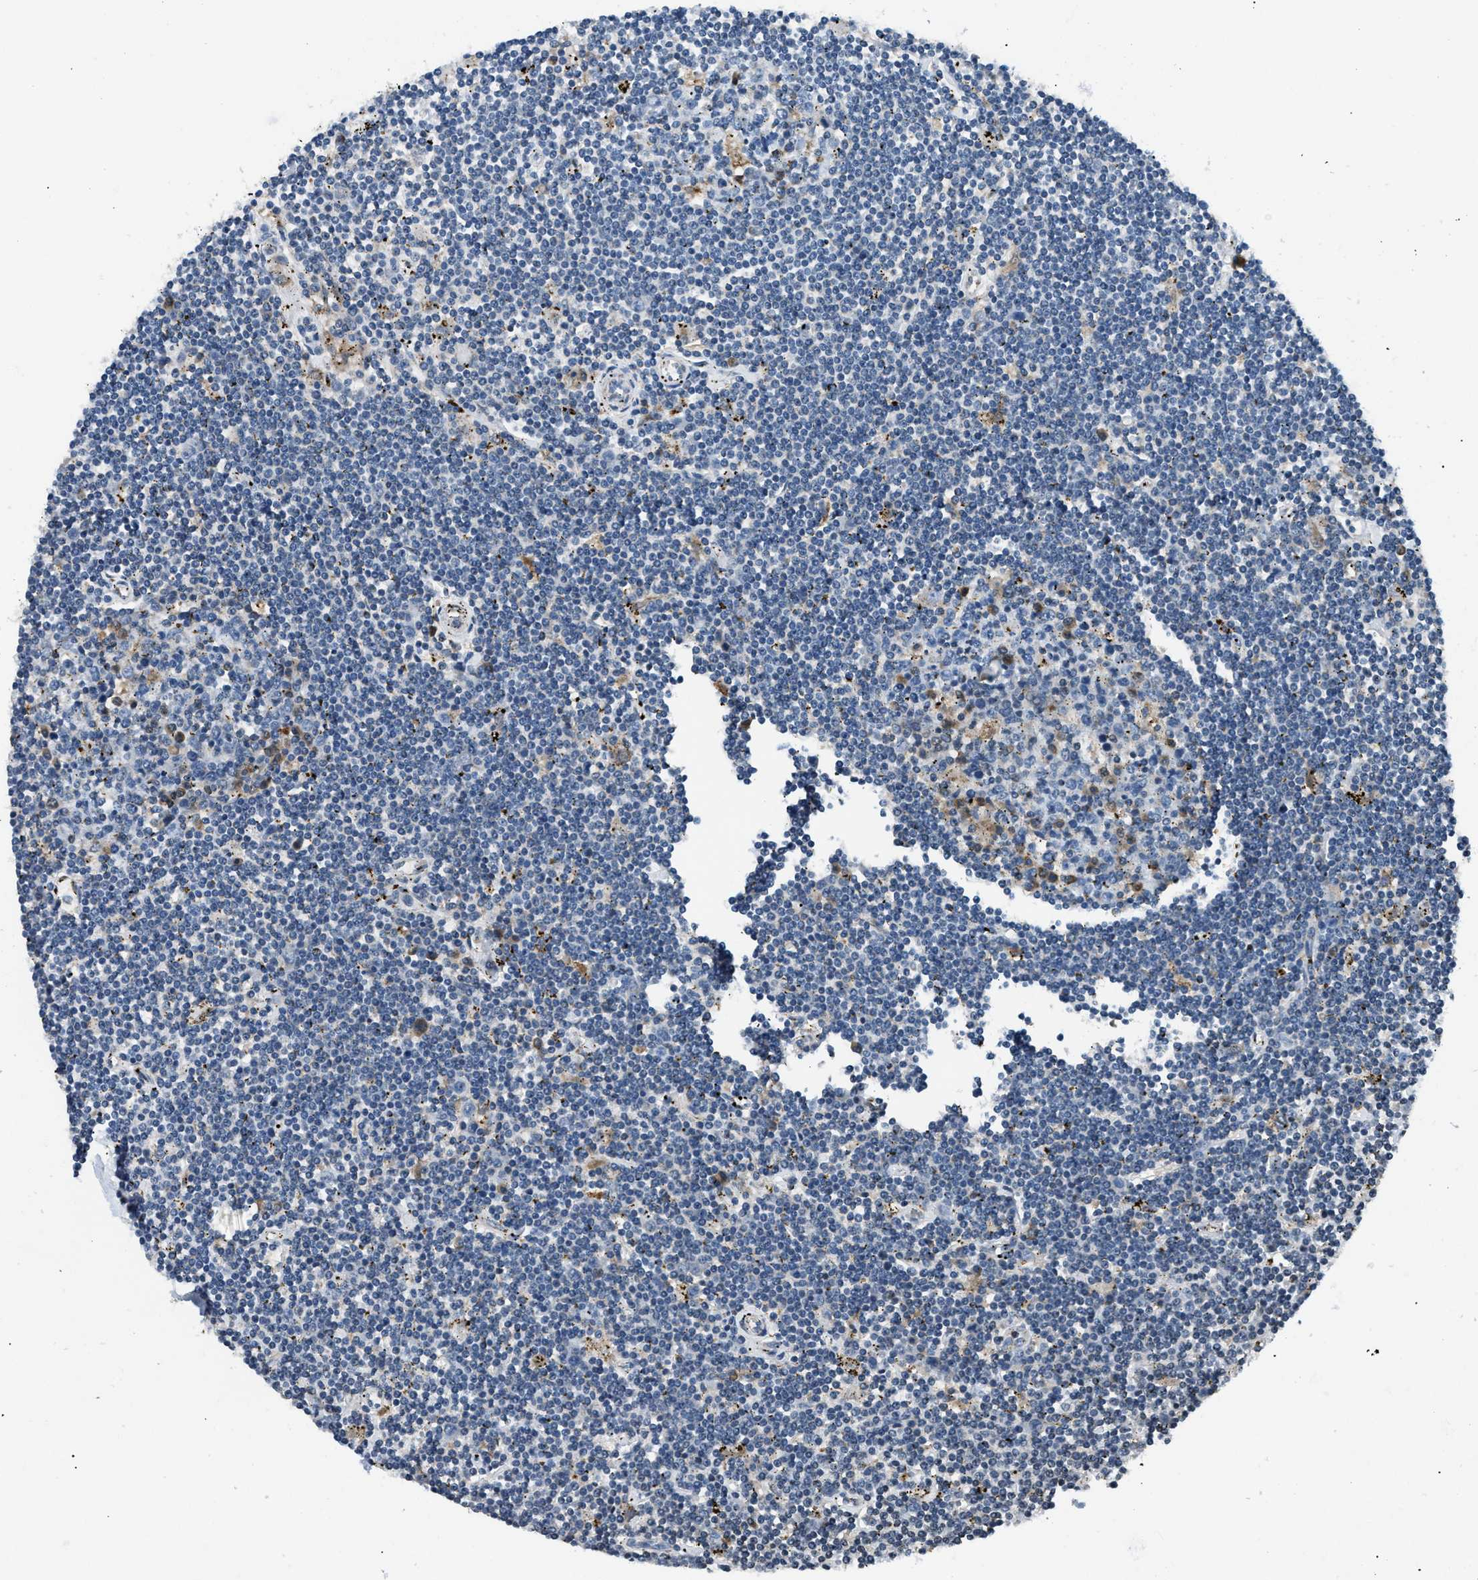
{"staining": {"intensity": "negative", "quantity": "none", "location": "none"}, "tissue": "lymphoma", "cell_type": "Tumor cells", "image_type": "cancer", "snomed": [{"axis": "morphology", "description": "Malignant lymphoma, non-Hodgkin's type, Low grade"}, {"axis": "topography", "description": "Spleen"}], "caption": "Immunohistochemistry of human low-grade malignant lymphoma, non-Hodgkin's type exhibits no expression in tumor cells.", "gene": "ACADVL", "patient": {"sex": "male", "age": 76}}